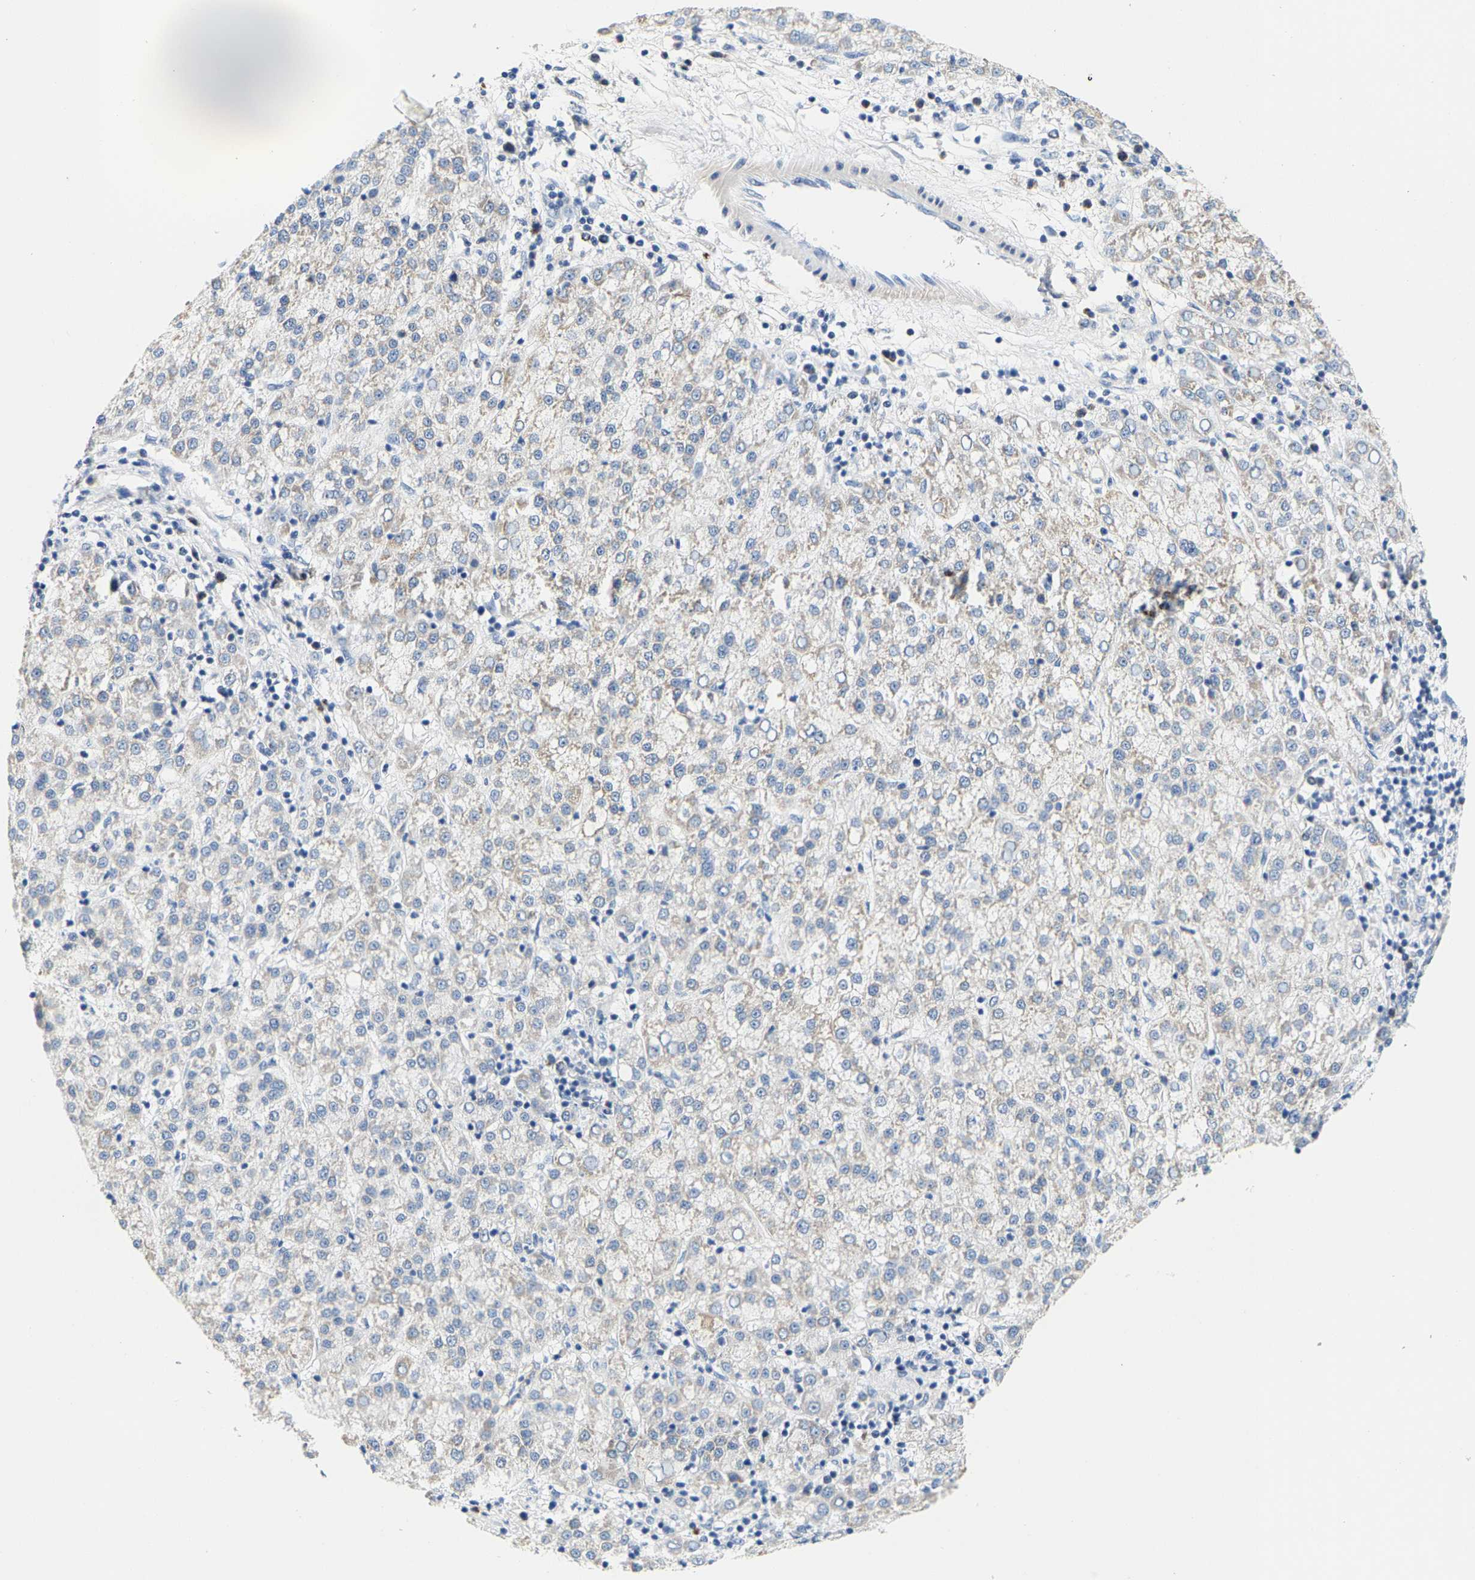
{"staining": {"intensity": "negative", "quantity": "none", "location": "none"}, "tissue": "liver cancer", "cell_type": "Tumor cells", "image_type": "cancer", "snomed": [{"axis": "morphology", "description": "Carcinoma, Hepatocellular, NOS"}, {"axis": "topography", "description": "Liver"}], "caption": "Photomicrograph shows no protein expression in tumor cells of hepatocellular carcinoma (liver) tissue.", "gene": "SHMT2", "patient": {"sex": "female", "age": 58}}